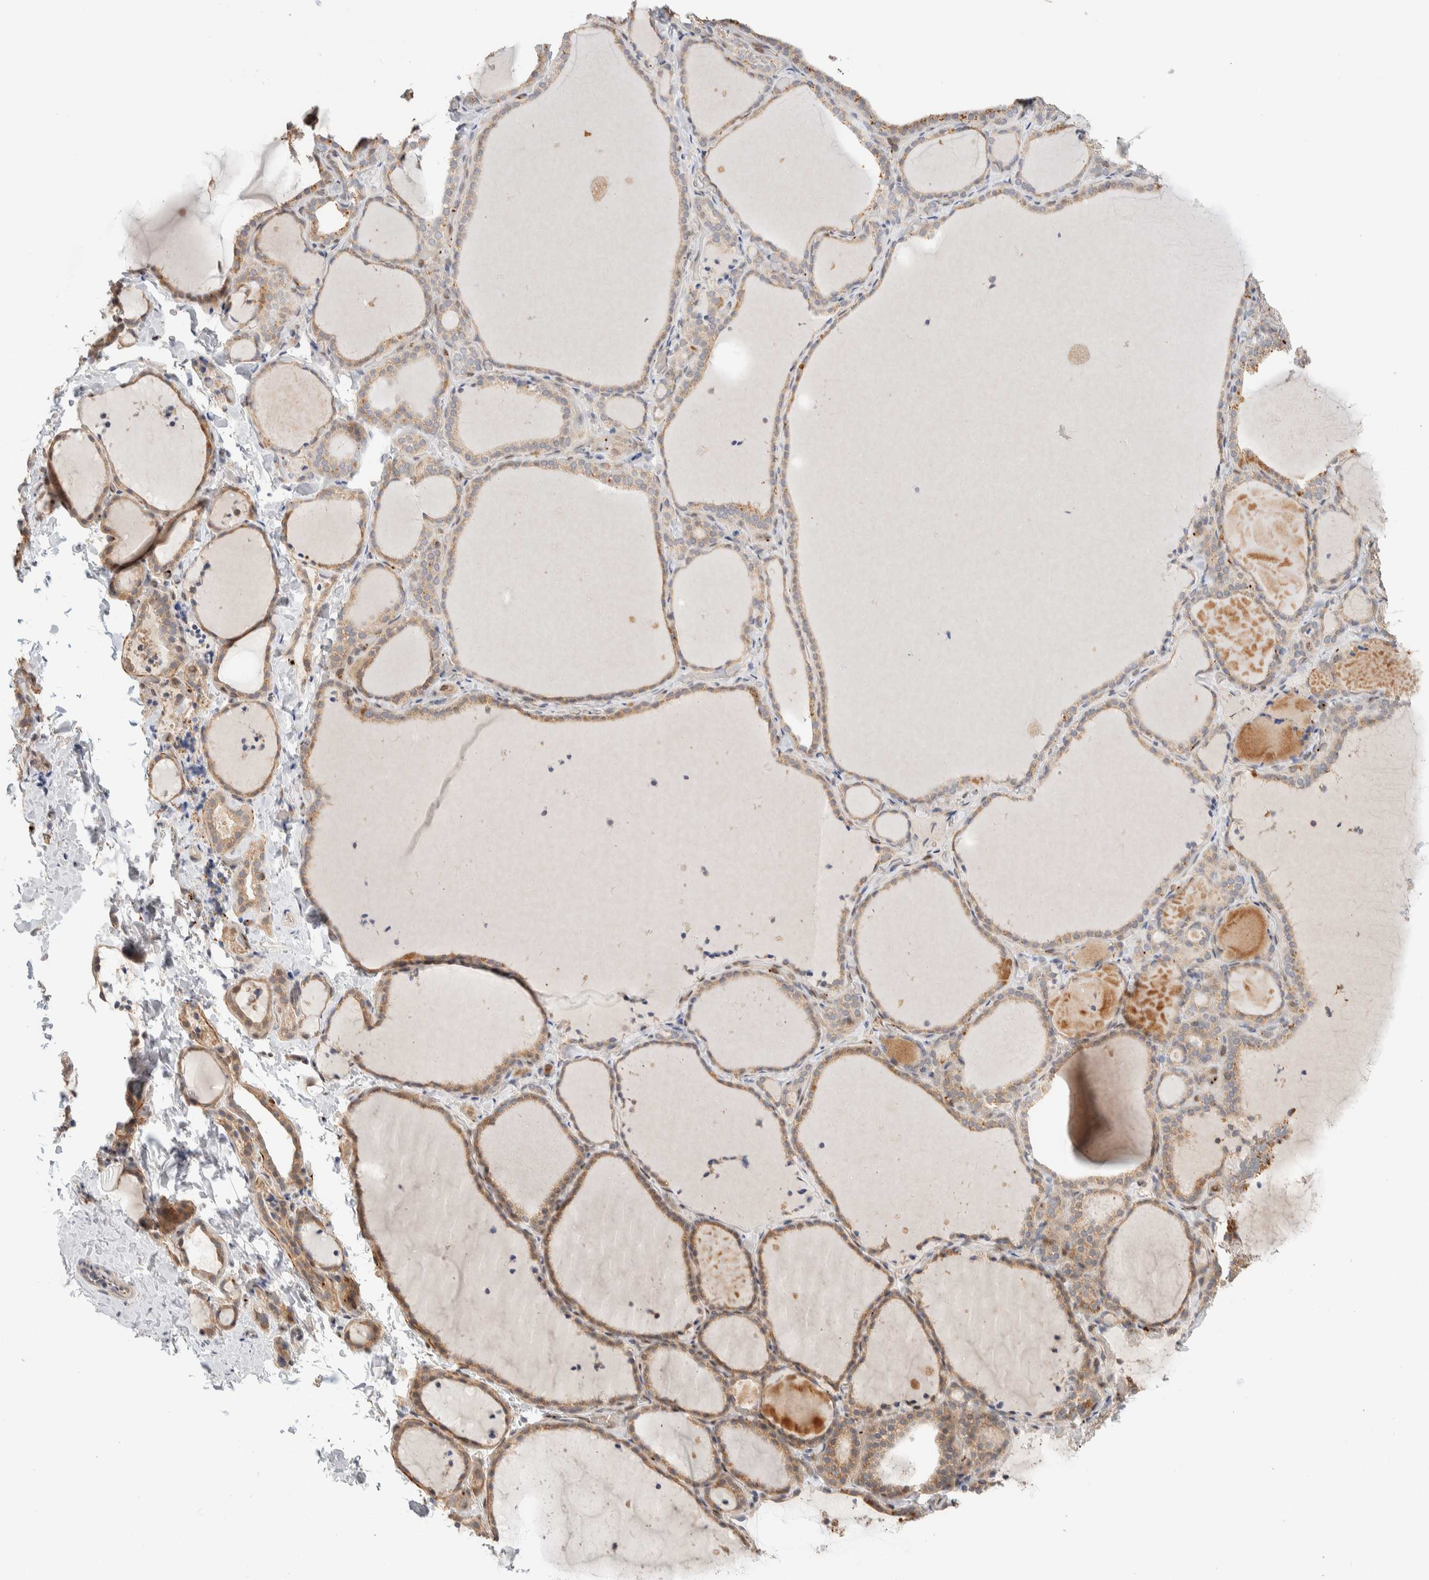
{"staining": {"intensity": "weak", "quantity": ">75%", "location": "cytoplasmic/membranous"}, "tissue": "thyroid gland", "cell_type": "Glandular cells", "image_type": "normal", "snomed": [{"axis": "morphology", "description": "Normal tissue, NOS"}, {"axis": "topography", "description": "Thyroid gland"}], "caption": "A brown stain highlights weak cytoplasmic/membranous expression of a protein in glandular cells of unremarkable human thyroid gland. (brown staining indicates protein expression, while blue staining denotes nuclei).", "gene": "KIF9", "patient": {"sex": "female", "age": 22}}